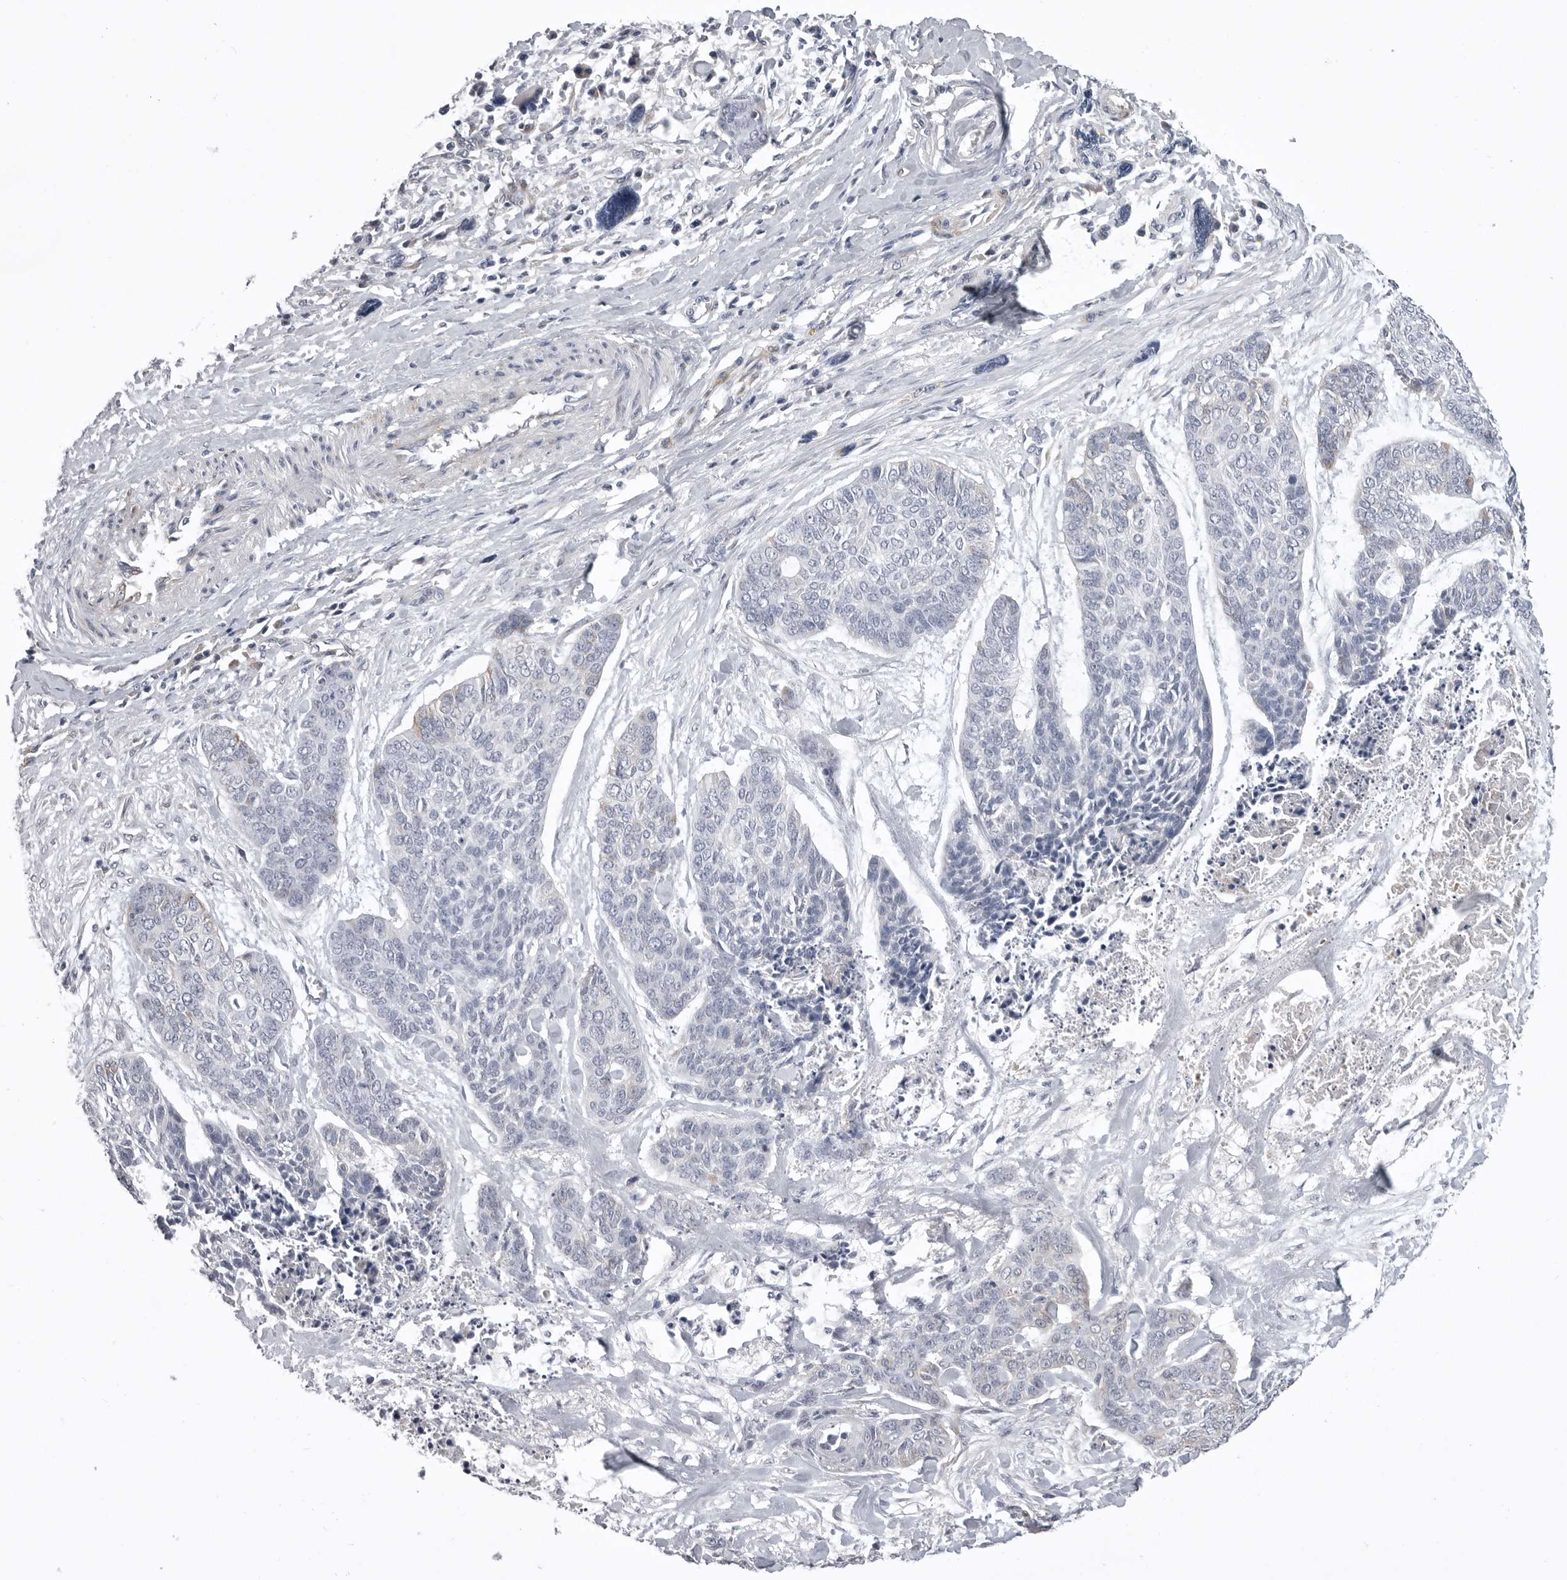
{"staining": {"intensity": "negative", "quantity": "none", "location": "none"}, "tissue": "skin cancer", "cell_type": "Tumor cells", "image_type": "cancer", "snomed": [{"axis": "morphology", "description": "Basal cell carcinoma"}, {"axis": "topography", "description": "Skin"}], "caption": "Immunohistochemistry micrograph of basal cell carcinoma (skin) stained for a protein (brown), which shows no staining in tumor cells. Nuclei are stained in blue.", "gene": "SERPING1", "patient": {"sex": "female", "age": 64}}